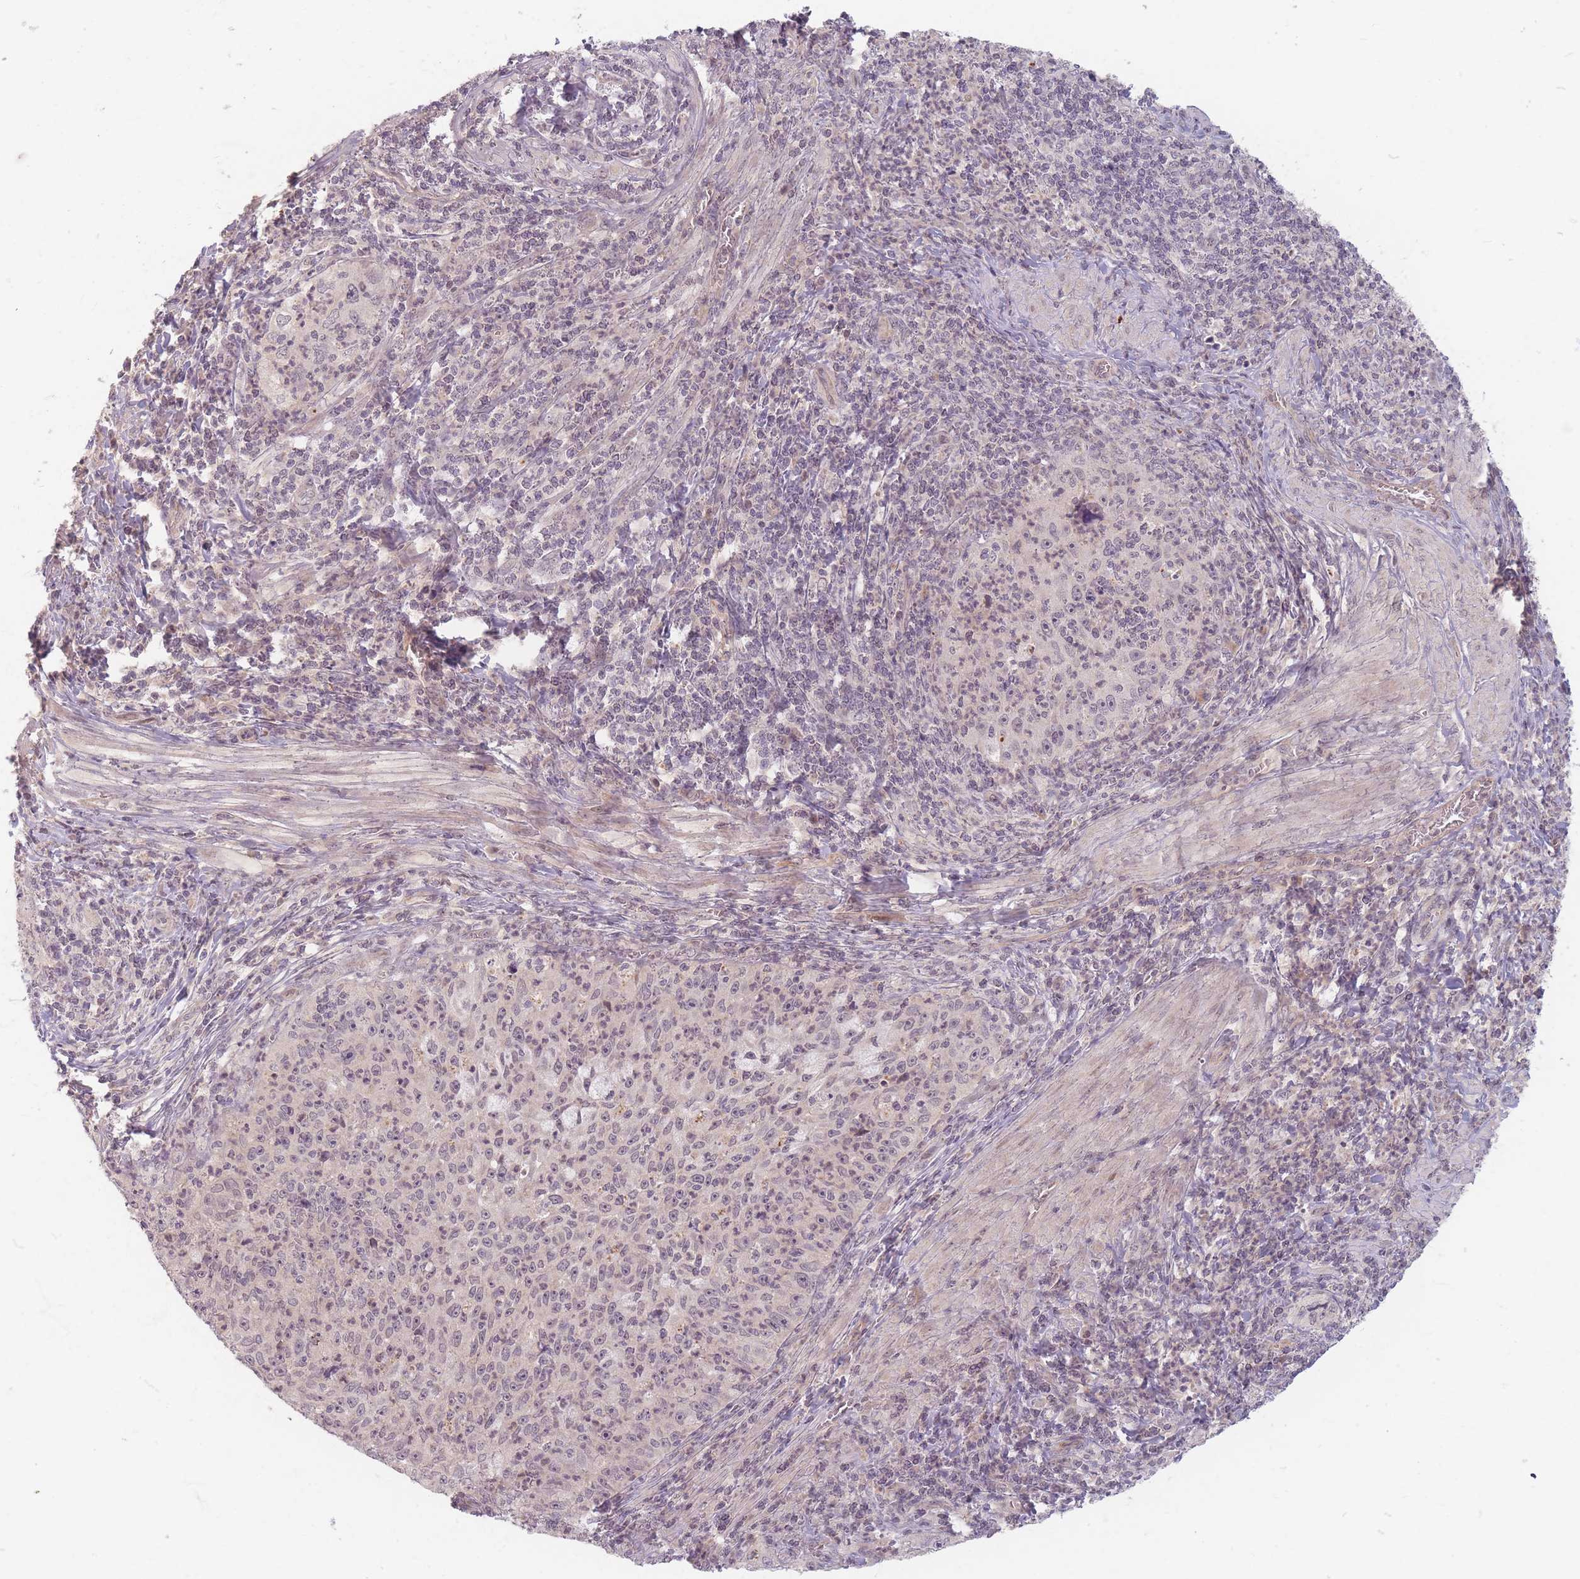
{"staining": {"intensity": "negative", "quantity": "none", "location": "none"}, "tissue": "cervical cancer", "cell_type": "Tumor cells", "image_type": "cancer", "snomed": [{"axis": "morphology", "description": "Squamous cell carcinoma, NOS"}, {"axis": "topography", "description": "Cervix"}], "caption": "High power microscopy micrograph of an IHC image of cervical cancer, revealing no significant staining in tumor cells.", "gene": "GABRA6", "patient": {"sex": "female", "age": 30}}